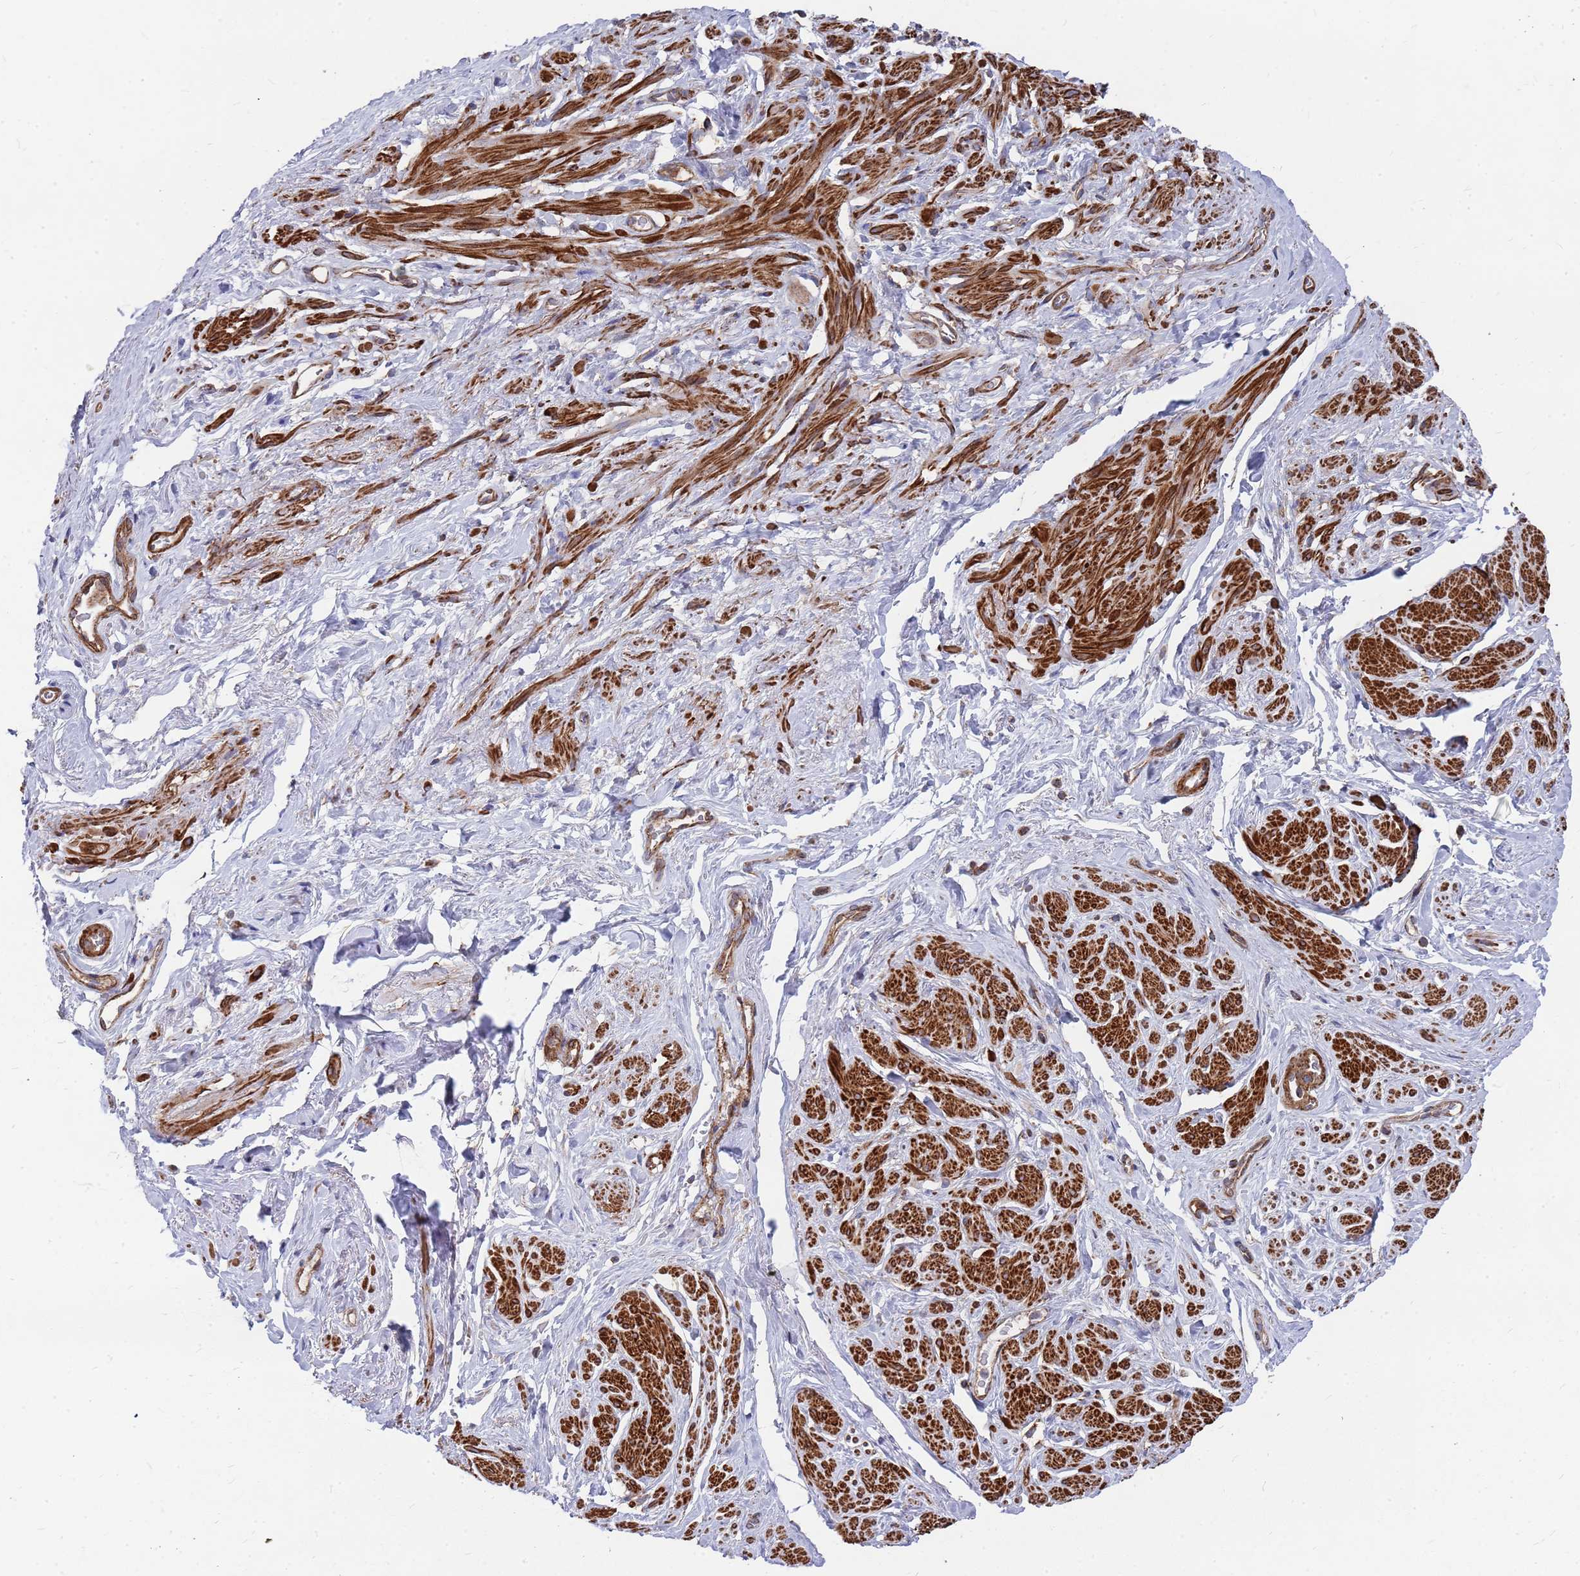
{"staining": {"intensity": "strong", "quantity": ">75%", "location": "cytoplasmic/membranous"}, "tissue": "smooth muscle", "cell_type": "Smooth muscle cells", "image_type": "normal", "snomed": [{"axis": "morphology", "description": "Normal tissue, NOS"}, {"axis": "topography", "description": "Smooth muscle"}, {"axis": "topography", "description": "Peripheral nerve tissue"}], "caption": "Immunohistochemistry (IHC) of normal smooth muscle displays high levels of strong cytoplasmic/membranous staining in approximately >75% of smooth muscle cells.", "gene": "WDFY3", "patient": {"sex": "male", "age": 69}}